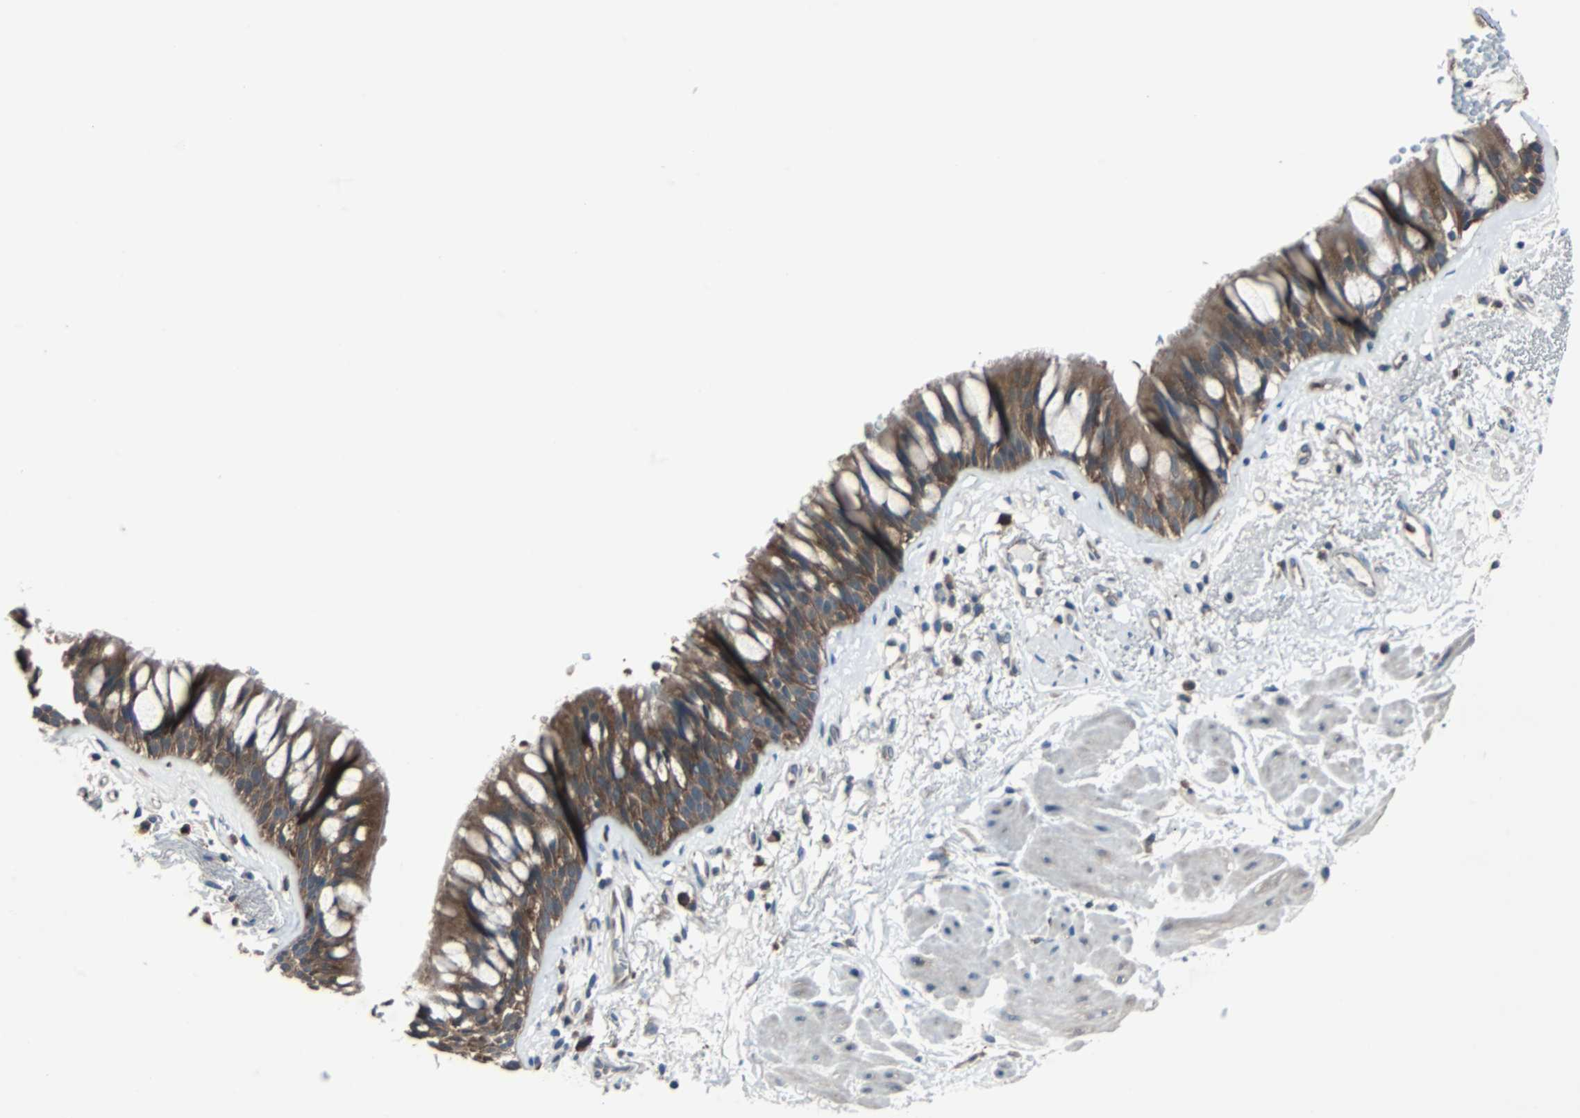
{"staining": {"intensity": "moderate", "quantity": ">75%", "location": "cytoplasmic/membranous"}, "tissue": "bronchus", "cell_type": "Respiratory epithelial cells", "image_type": "normal", "snomed": [{"axis": "morphology", "description": "Normal tissue, NOS"}, {"axis": "topography", "description": "Bronchus"}], "caption": "Immunohistochemical staining of unremarkable human bronchus exhibits moderate cytoplasmic/membranous protein positivity in about >75% of respiratory epithelial cells. The staining is performed using DAB (3,3'-diaminobenzidine) brown chromogen to label protein expression. The nuclei are counter-stained blue using hematoxylin.", "gene": "PAK1", "patient": {"sex": "male", "age": 66}}